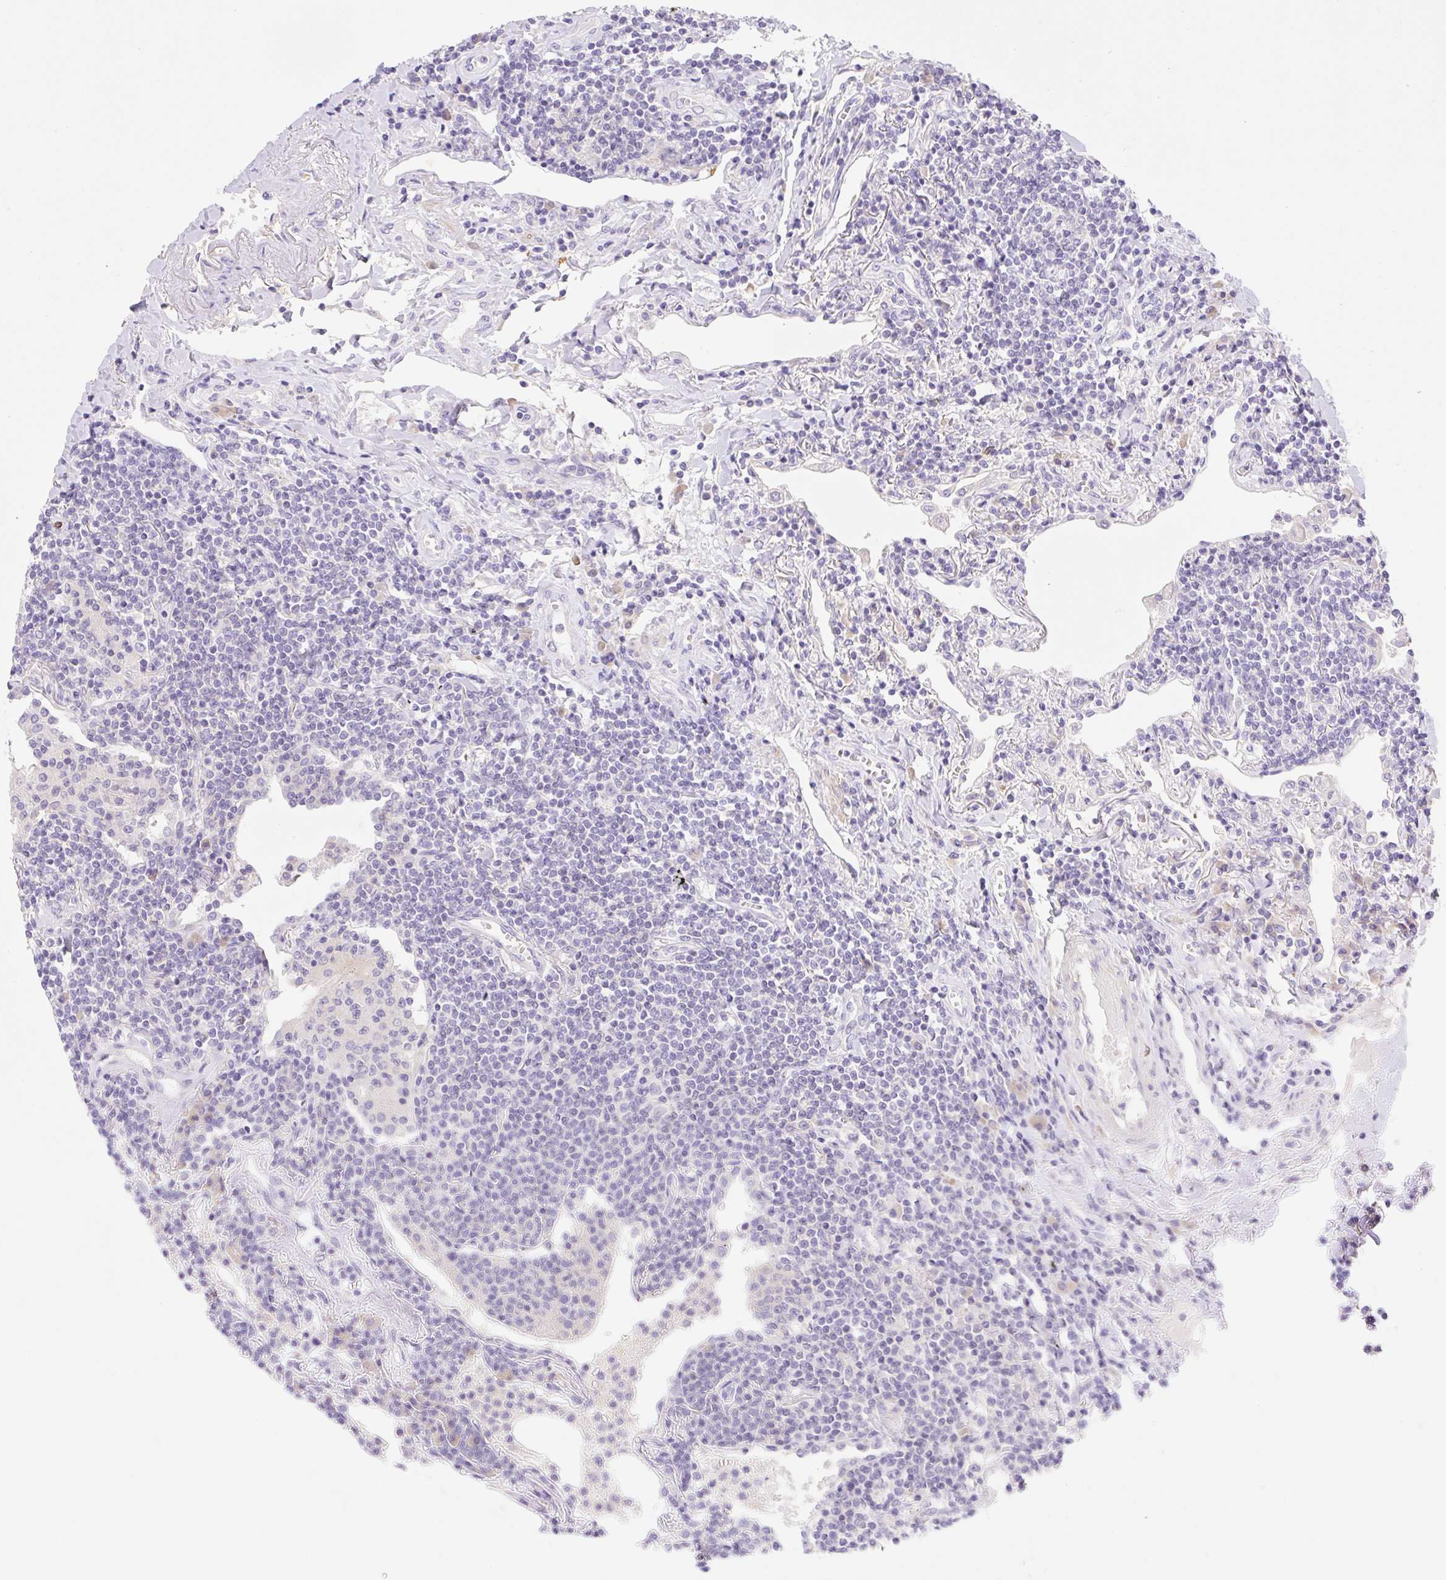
{"staining": {"intensity": "negative", "quantity": "none", "location": "none"}, "tissue": "lymphoma", "cell_type": "Tumor cells", "image_type": "cancer", "snomed": [{"axis": "morphology", "description": "Malignant lymphoma, non-Hodgkin's type, Low grade"}, {"axis": "topography", "description": "Lung"}], "caption": "Tumor cells are negative for brown protein staining in malignant lymphoma, non-Hodgkin's type (low-grade). (DAB (3,3'-diaminobenzidine) immunohistochemistry with hematoxylin counter stain).", "gene": "DENND5A", "patient": {"sex": "female", "age": 71}}